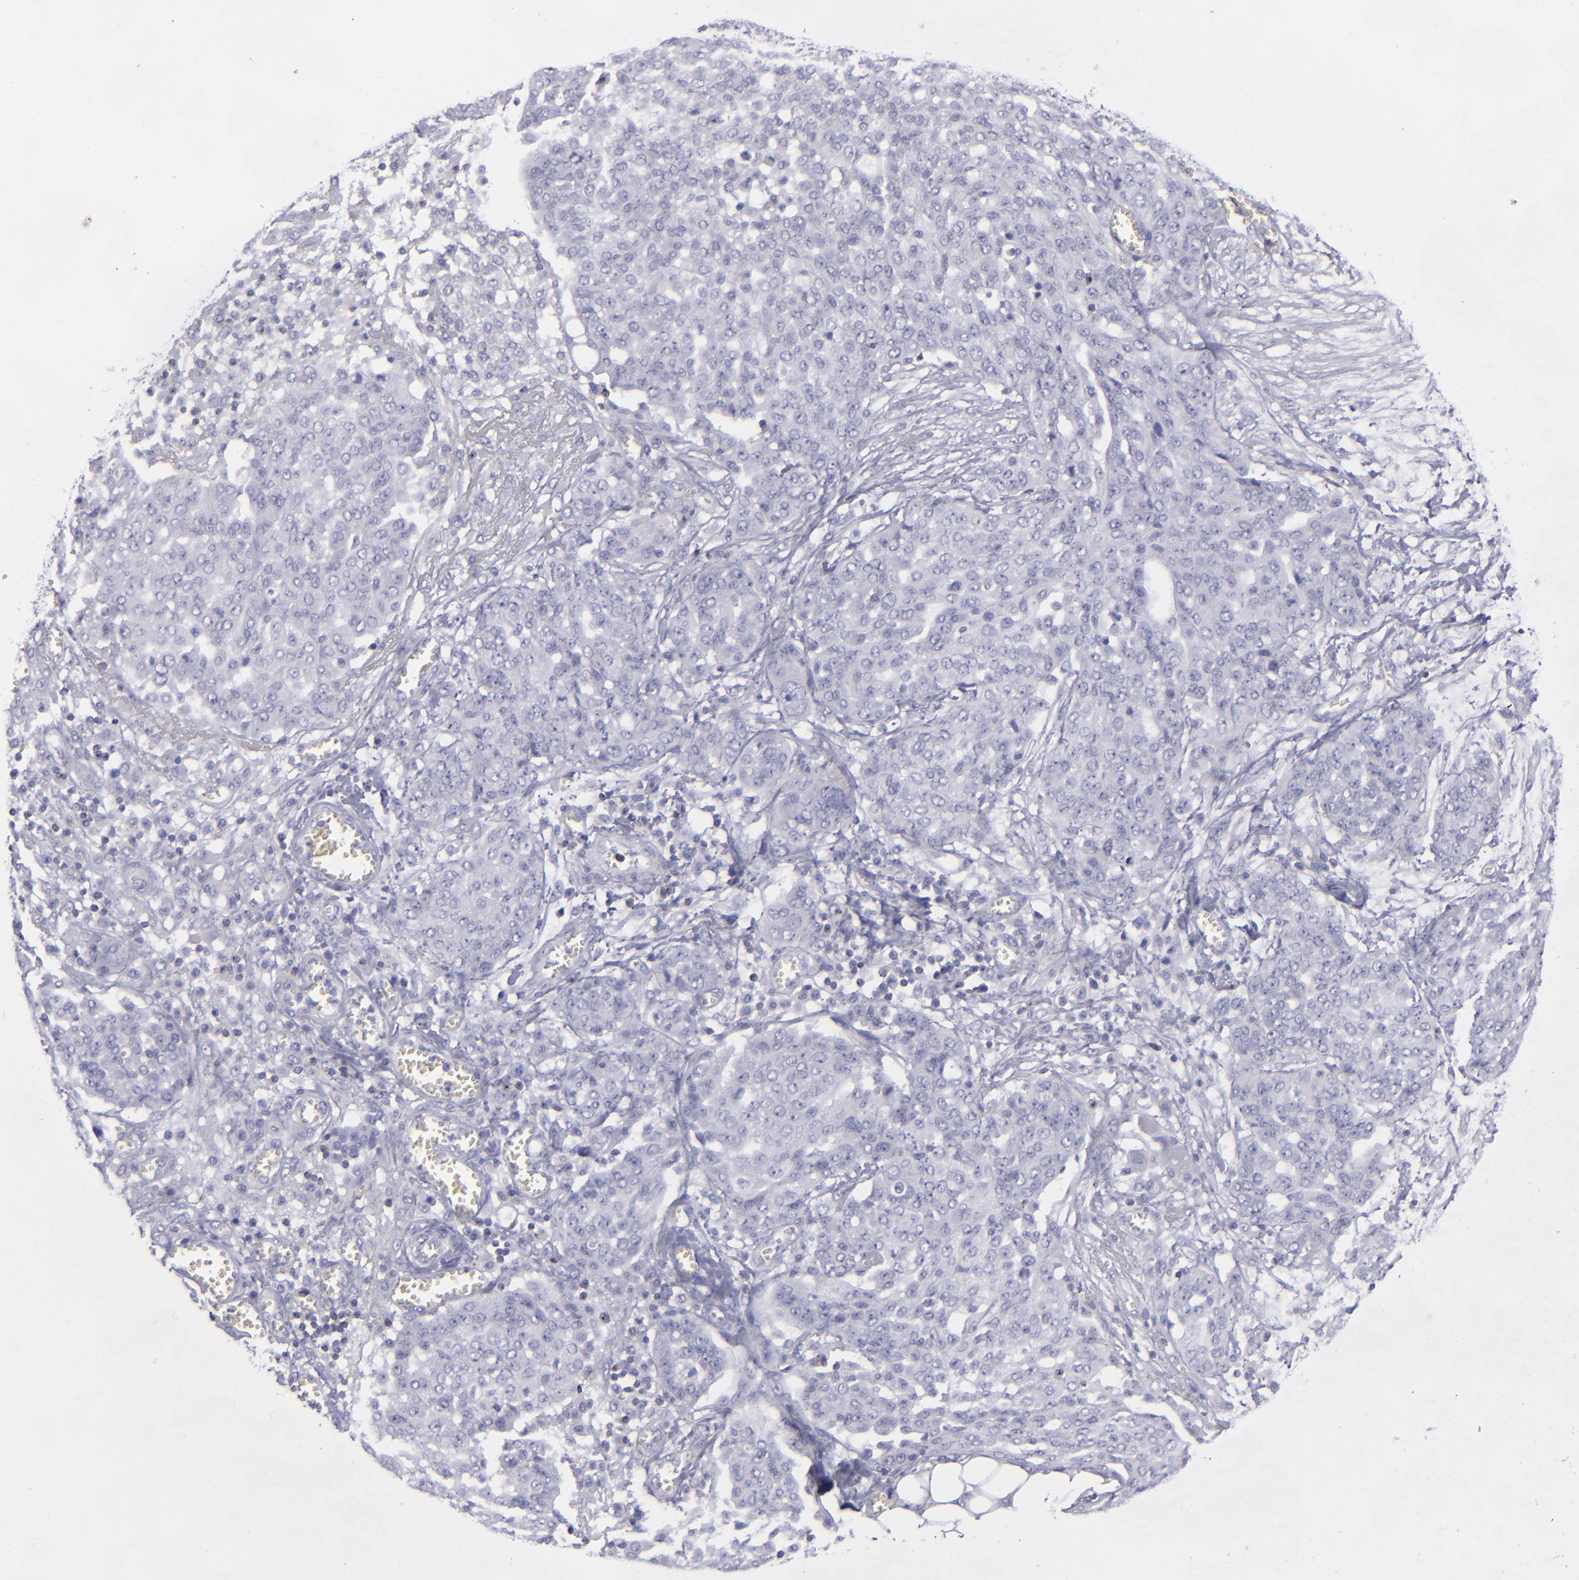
{"staining": {"intensity": "negative", "quantity": "none", "location": "none"}, "tissue": "ovarian cancer", "cell_type": "Tumor cells", "image_type": "cancer", "snomed": [{"axis": "morphology", "description": "Cystadenocarcinoma, serous, NOS"}, {"axis": "topography", "description": "Soft tissue"}, {"axis": "topography", "description": "Ovary"}], "caption": "Immunohistochemical staining of ovarian cancer displays no significant expression in tumor cells.", "gene": "CD2", "patient": {"sex": "female", "age": 57}}